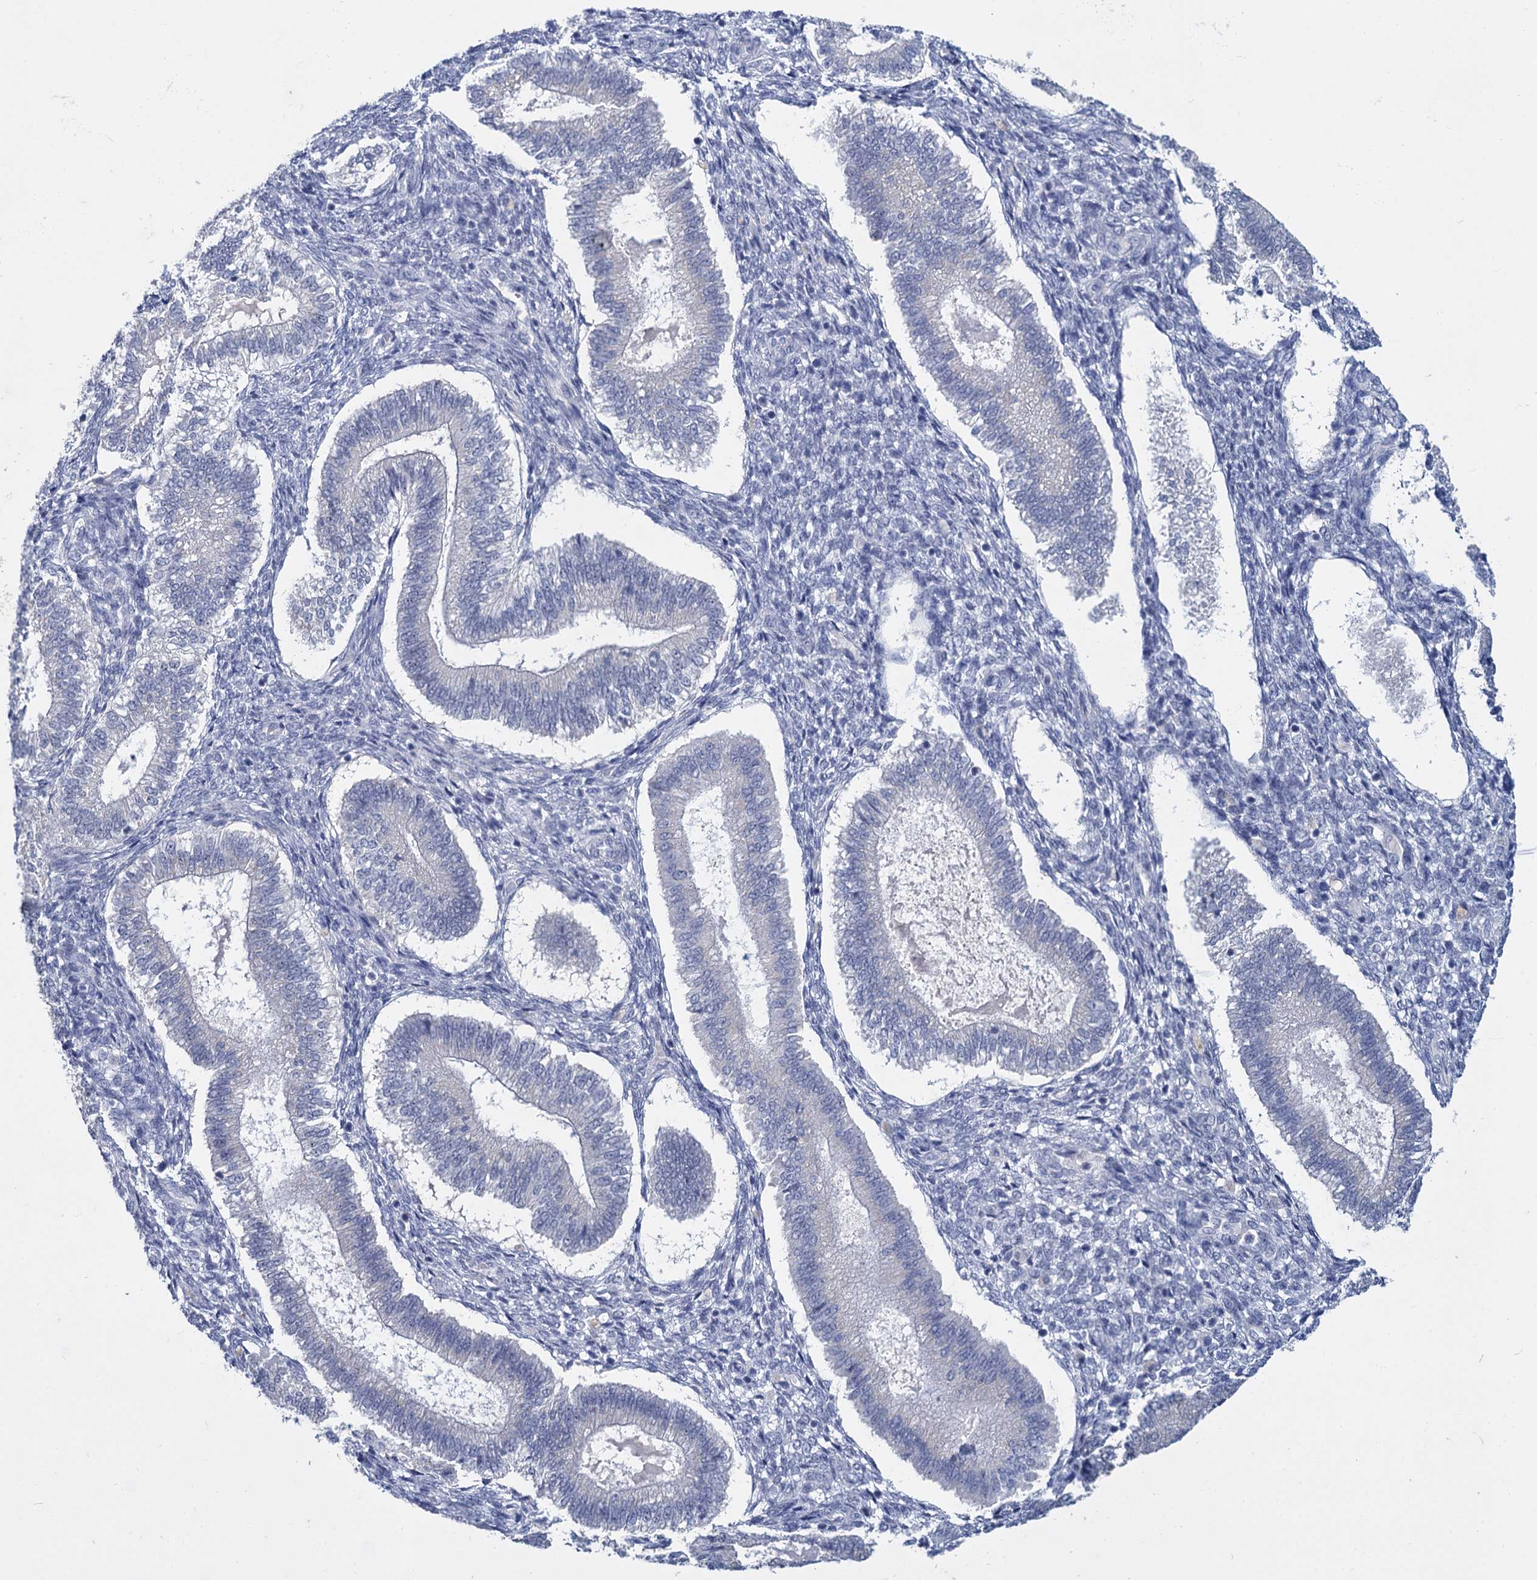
{"staining": {"intensity": "negative", "quantity": "none", "location": "none"}, "tissue": "endometrium", "cell_type": "Cells in endometrial stroma", "image_type": "normal", "snomed": [{"axis": "morphology", "description": "Normal tissue, NOS"}, {"axis": "topography", "description": "Endometrium"}], "caption": "Immunohistochemistry of unremarkable human endometrium shows no expression in cells in endometrial stroma.", "gene": "SFN", "patient": {"sex": "female", "age": 25}}